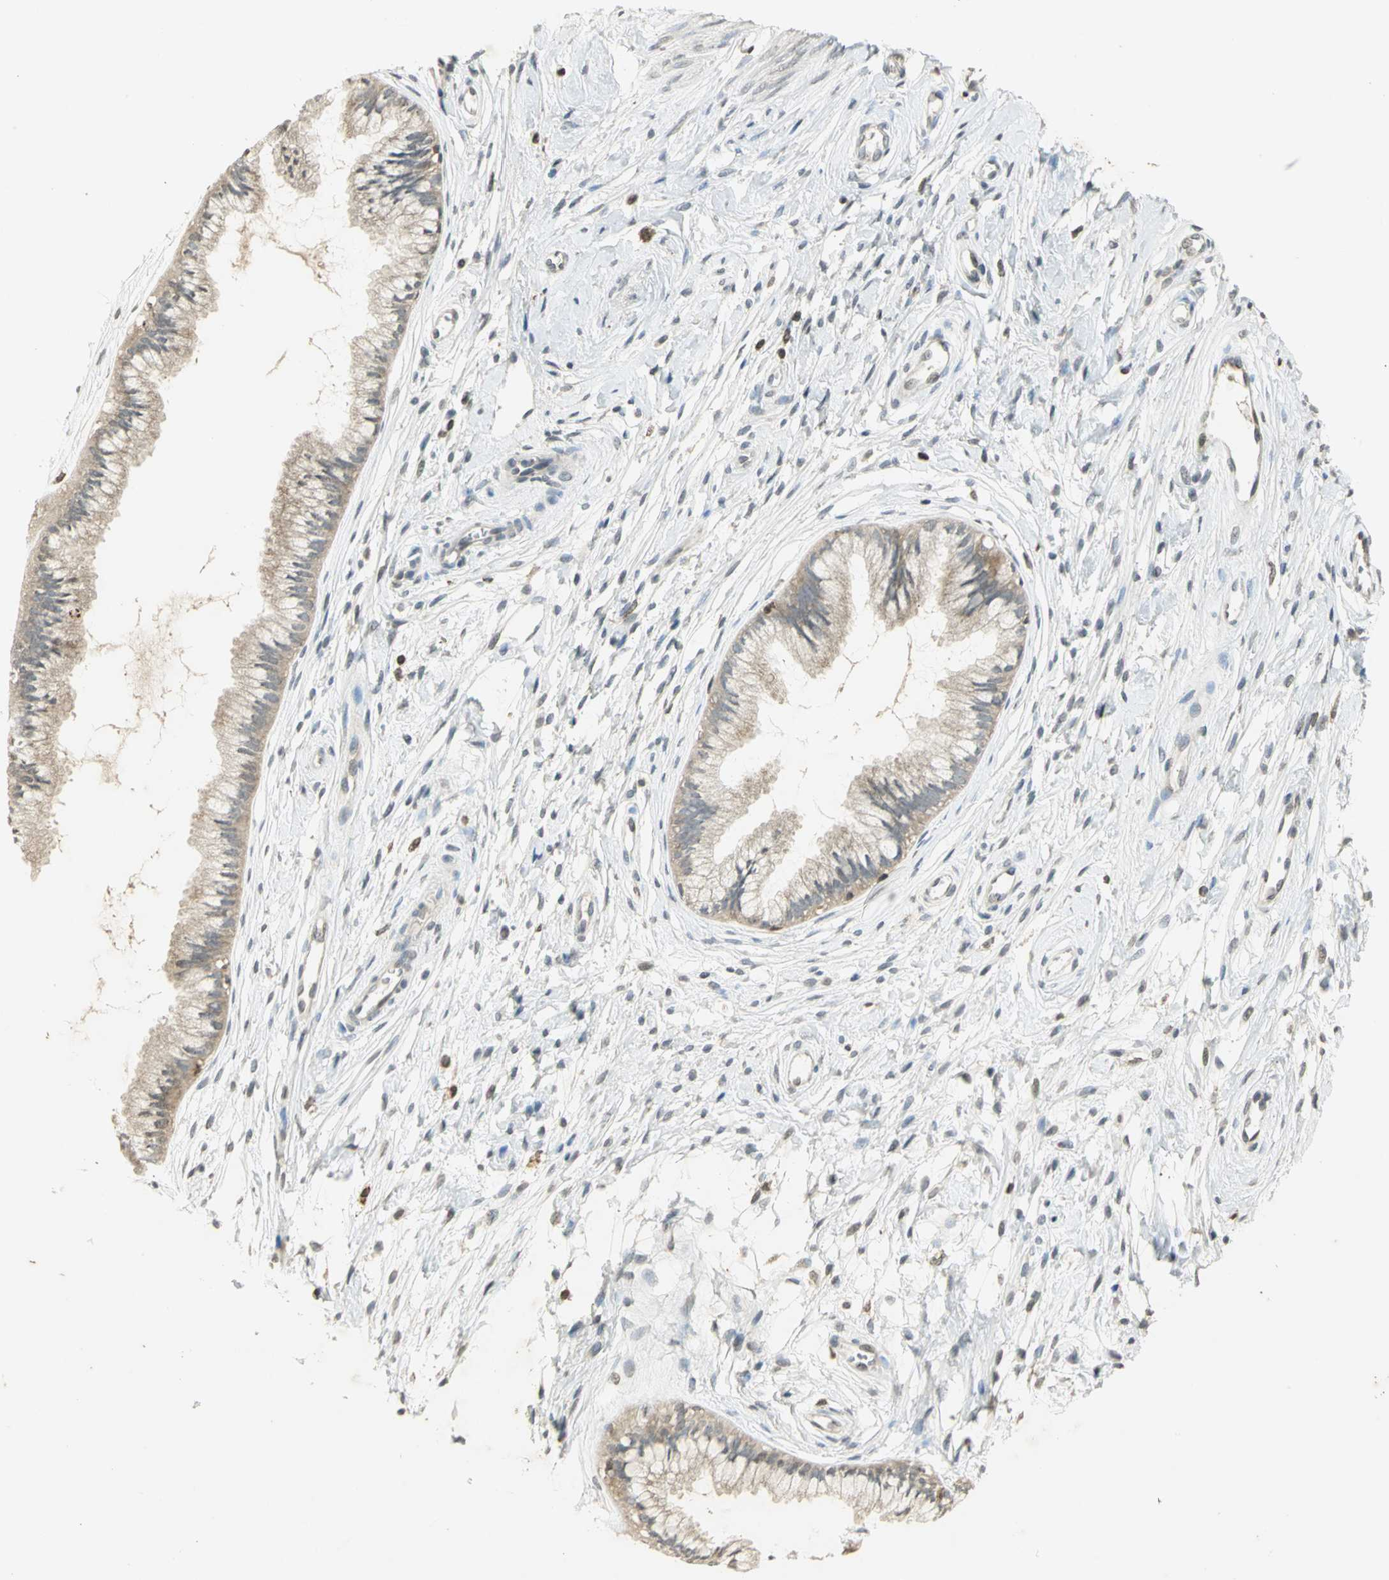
{"staining": {"intensity": "weak", "quantity": "<25%", "location": "cytoplasmic/membranous"}, "tissue": "cervix", "cell_type": "Glandular cells", "image_type": "normal", "snomed": [{"axis": "morphology", "description": "Normal tissue, NOS"}, {"axis": "topography", "description": "Cervix"}], "caption": "High power microscopy image of an immunohistochemistry micrograph of normal cervix, revealing no significant staining in glandular cells.", "gene": "IL16", "patient": {"sex": "female", "age": 39}}